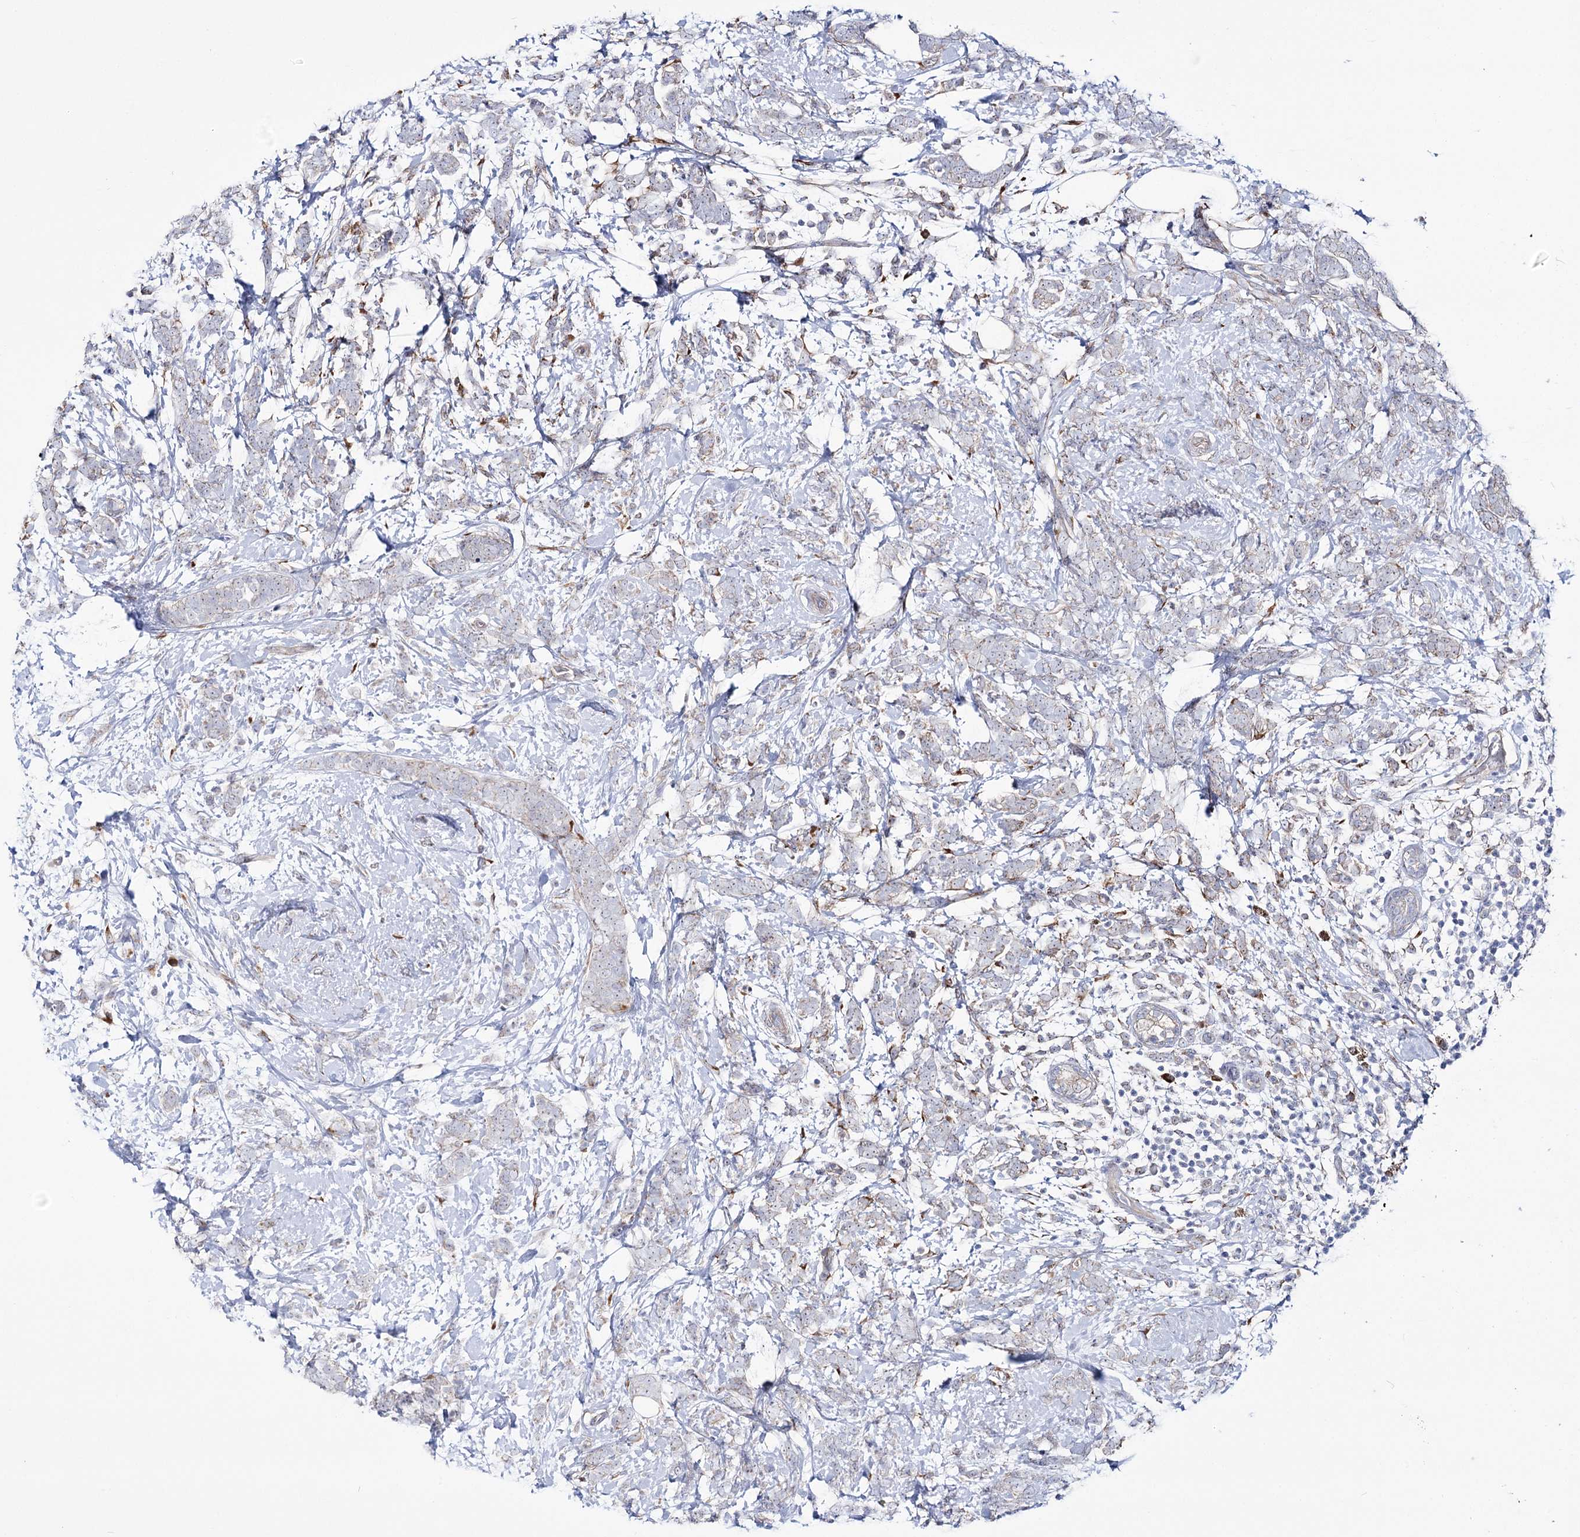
{"staining": {"intensity": "weak", "quantity": "<25%", "location": "cytoplasmic/membranous"}, "tissue": "breast cancer", "cell_type": "Tumor cells", "image_type": "cancer", "snomed": [{"axis": "morphology", "description": "Lobular carcinoma"}, {"axis": "topography", "description": "Breast"}], "caption": "Tumor cells show no significant protein positivity in breast cancer. (DAB immunohistochemistry (IHC) with hematoxylin counter stain).", "gene": "METTL5", "patient": {"sex": "female", "age": 58}}